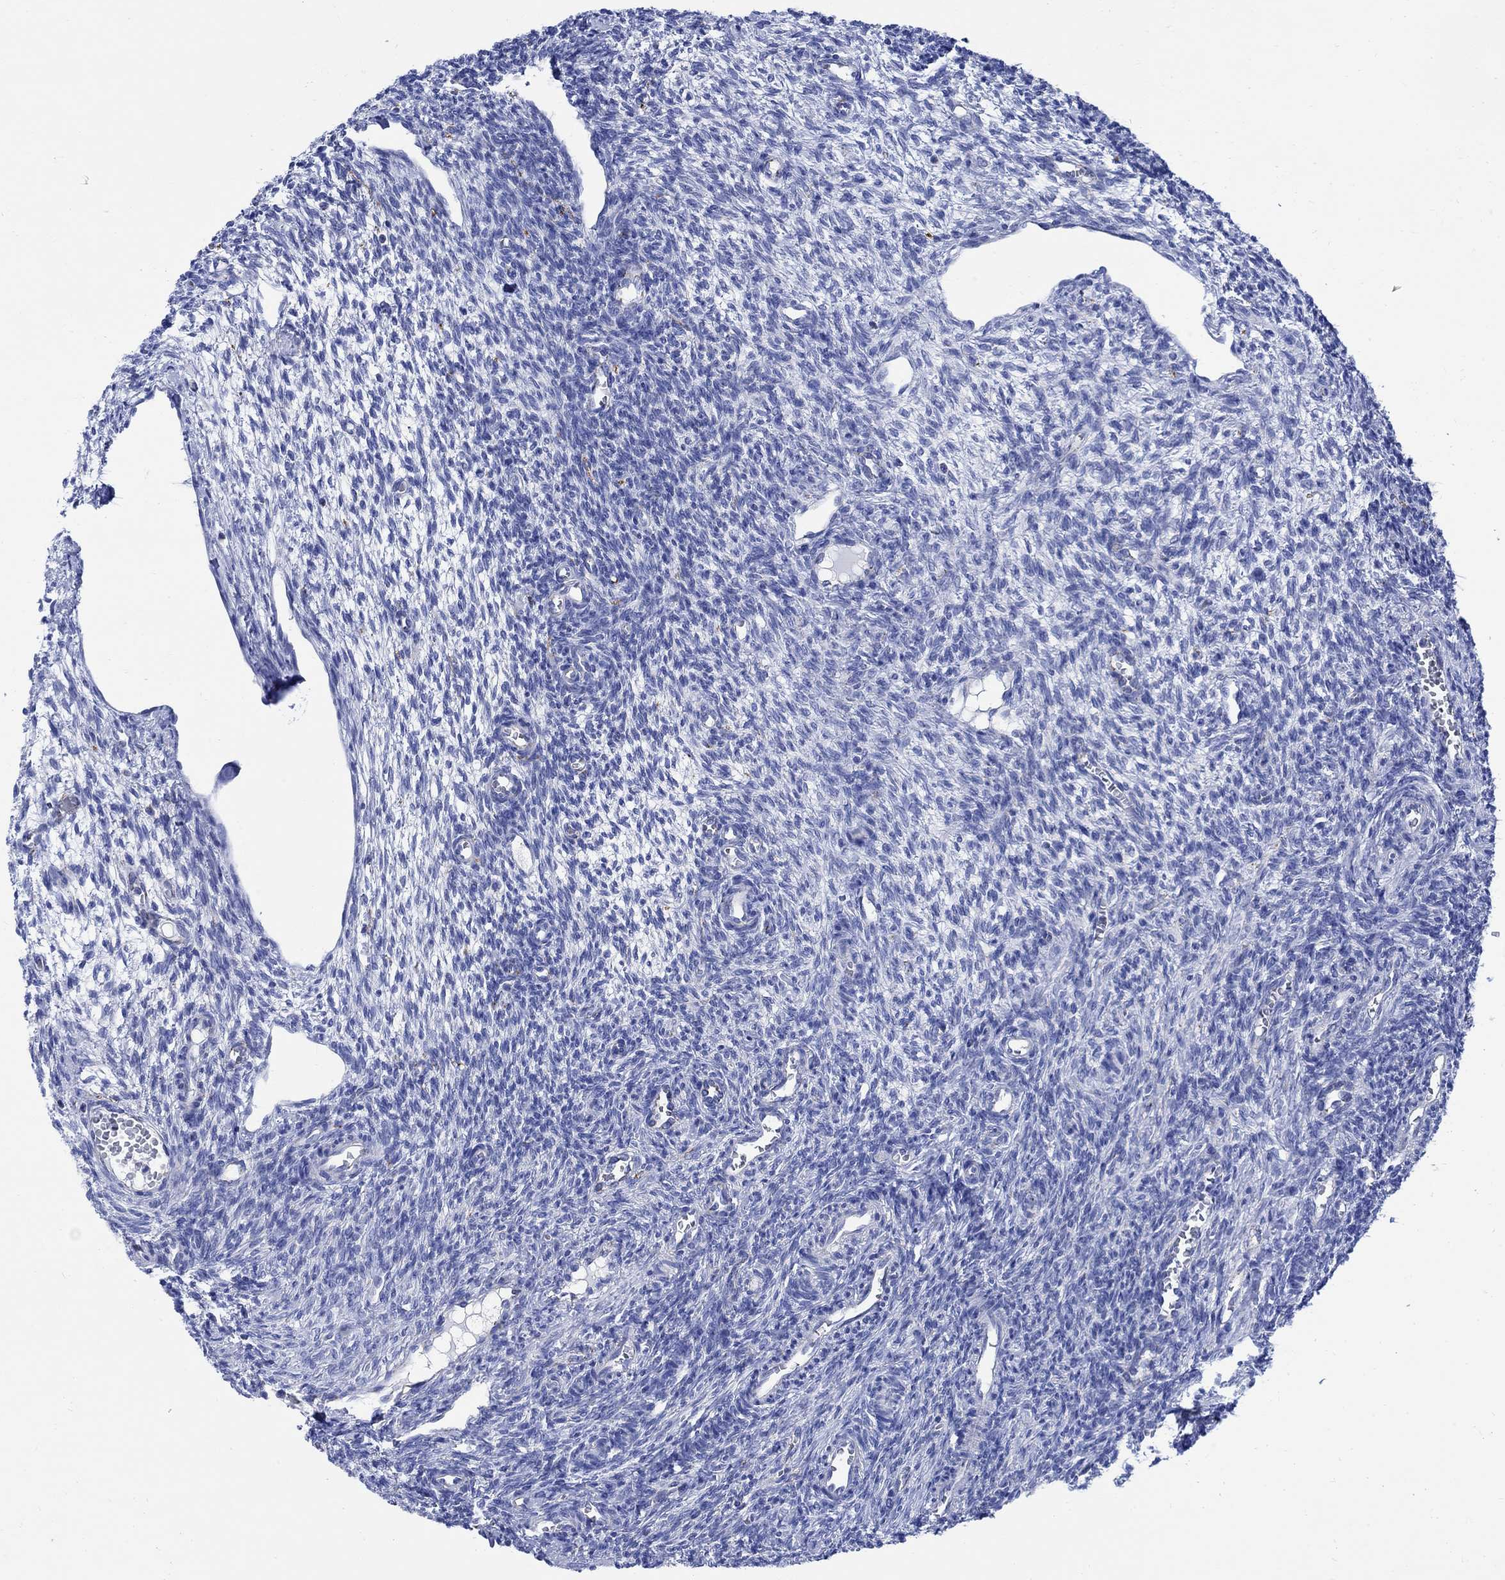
{"staining": {"intensity": "moderate", "quantity": "<25%", "location": "cytoplasmic/membranous"}, "tissue": "ovary", "cell_type": "Follicle cells", "image_type": "normal", "snomed": [{"axis": "morphology", "description": "Normal tissue, NOS"}, {"axis": "topography", "description": "Ovary"}], "caption": "Immunohistochemistry histopathology image of benign ovary stained for a protein (brown), which reveals low levels of moderate cytoplasmic/membranous positivity in approximately <25% of follicle cells.", "gene": "CPLX1", "patient": {"sex": "female", "age": 27}}